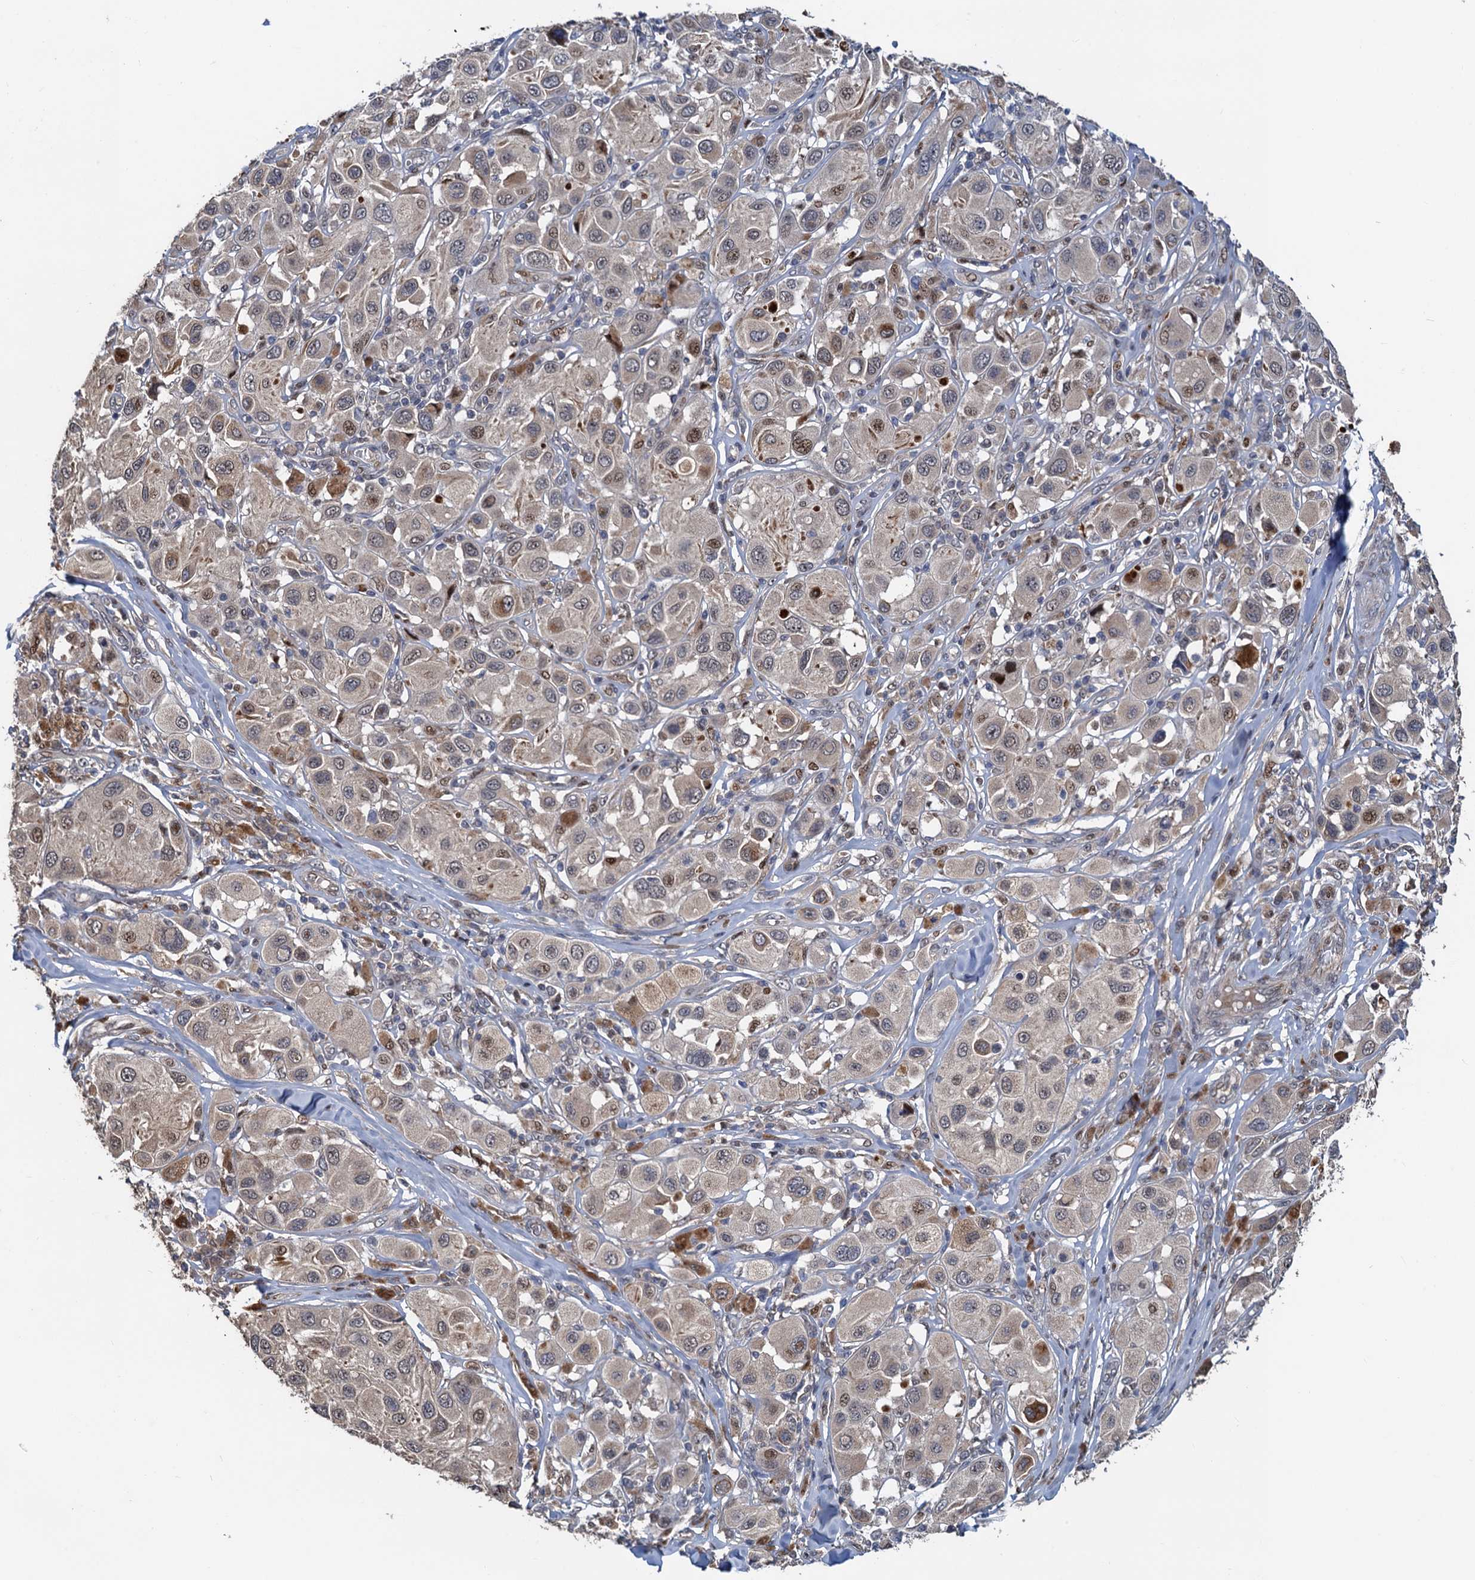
{"staining": {"intensity": "weak", "quantity": "<25%", "location": "nuclear"}, "tissue": "melanoma", "cell_type": "Tumor cells", "image_type": "cancer", "snomed": [{"axis": "morphology", "description": "Malignant melanoma, Metastatic site"}, {"axis": "topography", "description": "Skin"}], "caption": "This is a image of IHC staining of malignant melanoma (metastatic site), which shows no expression in tumor cells. (DAB immunohistochemistry with hematoxylin counter stain).", "gene": "ATOSA", "patient": {"sex": "male", "age": 41}}